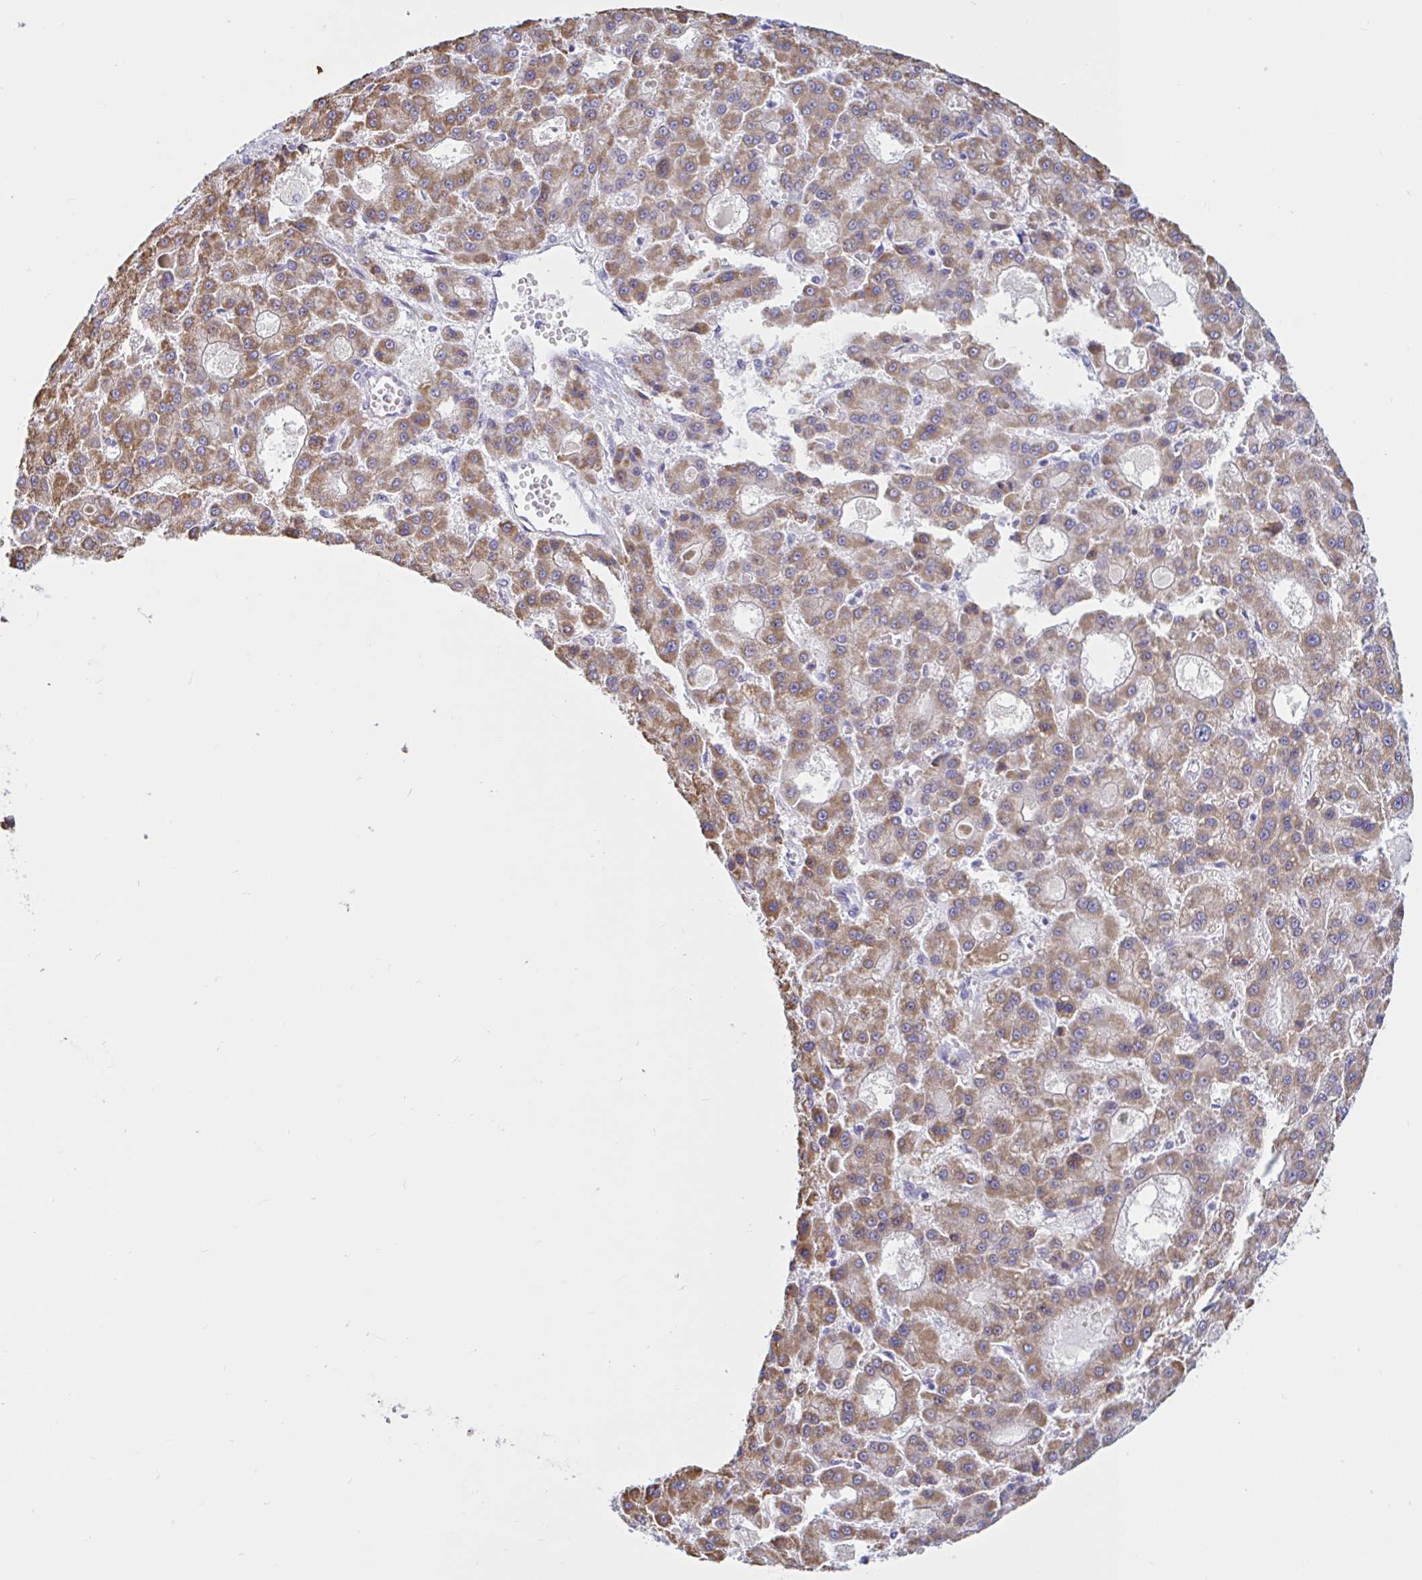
{"staining": {"intensity": "moderate", "quantity": ">75%", "location": "cytoplasmic/membranous"}, "tissue": "liver cancer", "cell_type": "Tumor cells", "image_type": "cancer", "snomed": [{"axis": "morphology", "description": "Carcinoma, Hepatocellular, NOS"}, {"axis": "topography", "description": "Liver"}], "caption": "Tumor cells exhibit moderate cytoplasmic/membranous expression in approximately >75% of cells in liver cancer.", "gene": "NBPF3", "patient": {"sex": "male", "age": 70}}